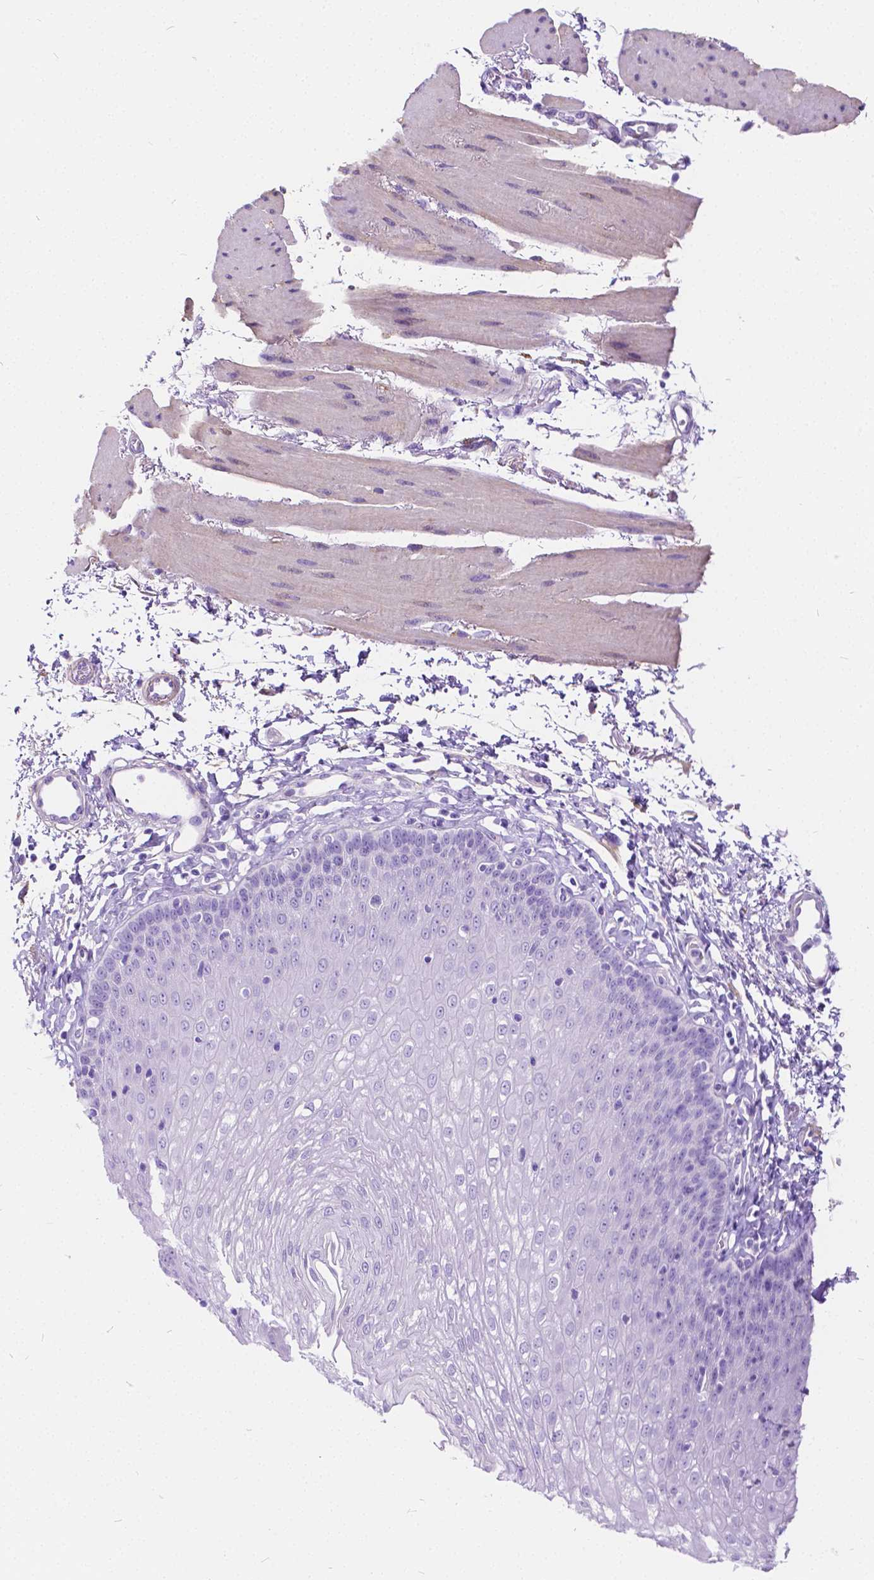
{"staining": {"intensity": "negative", "quantity": "none", "location": "none"}, "tissue": "esophagus", "cell_type": "Squamous epithelial cells", "image_type": "normal", "snomed": [{"axis": "morphology", "description": "Normal tissue, NOS"}, {"axis": "topography", "description": "Esophagus"}], "caption": "This is an immunohistochemistry (IHC) photomicrograph of benign esophagus. There is no expression in squamous epithelial cells.", "gene": "CHRM1", "patient": {"sex": "female", "age": 81}}